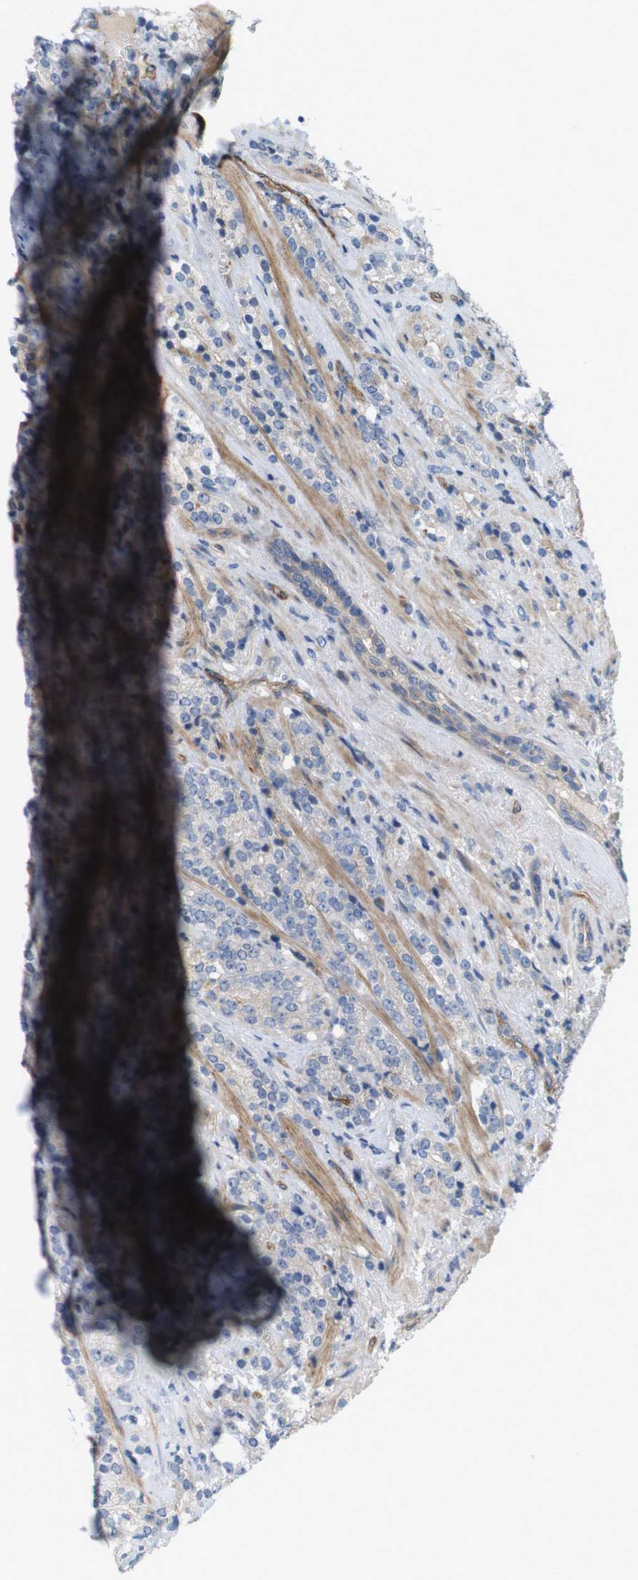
{"staining": {"intensity": "negative", "quantity": "none", "location": "none"}, "tissue": "prostate cancer", "cell_type": "Tumor cells", "image_type": "cancer", "snomed": [{"axis": "morphology", "description": "Adenocarcinoma, High grade"}, {"axis": "topography", "description": "Prostate"}], "caption": "Image shows no protein staining in tumor cells of high-grade adenocarcinoma (prostate) tissue.", "gene": "BVES", "patient": {"sex": "male", "age": 71}}